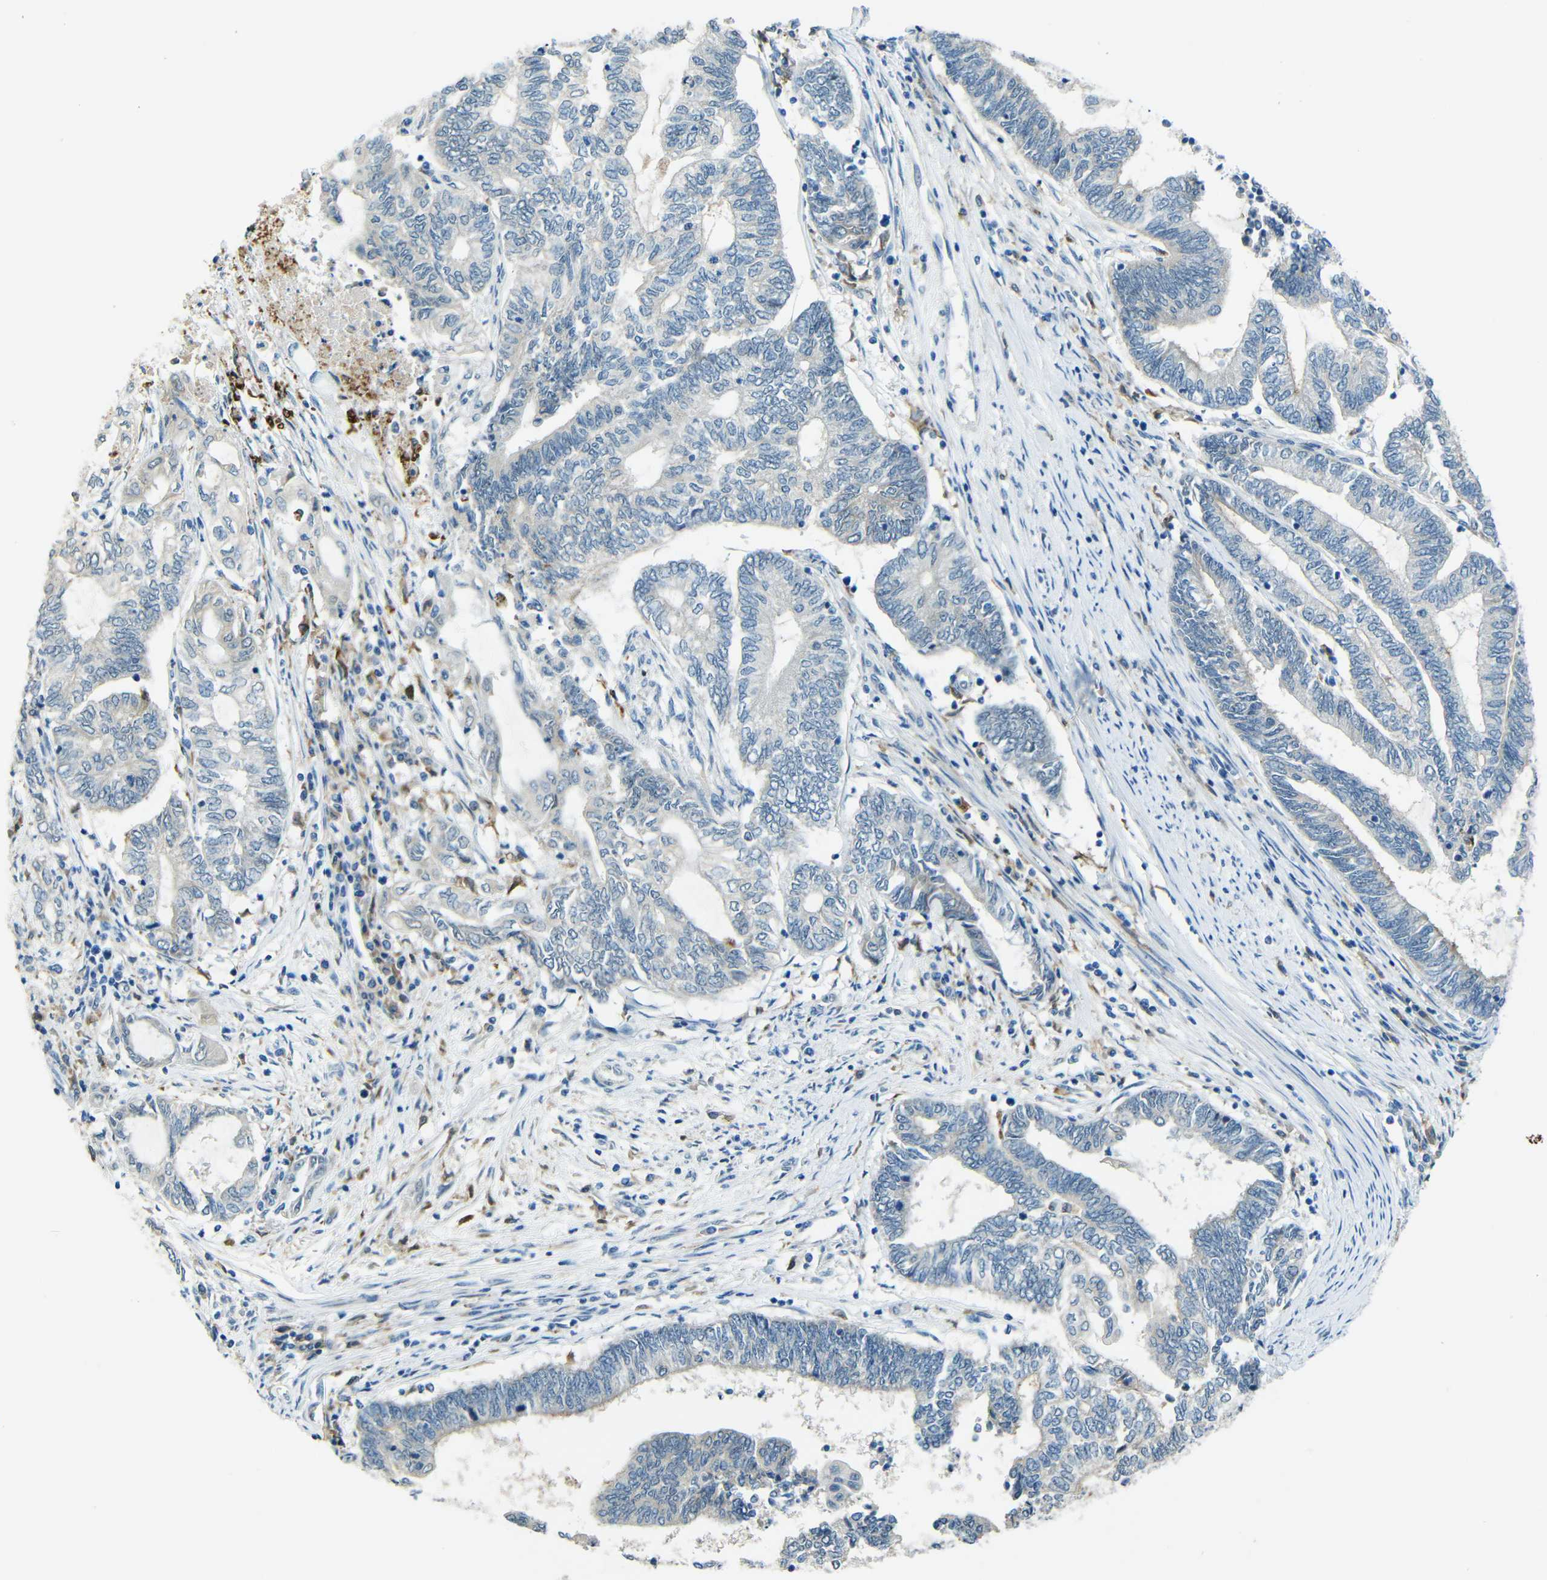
{"staining": {"intensity": "negative", "quantity": "none", "location": "none"}, "tissue": "endometrial cancer", "cell_type": "Tumor cells", "image_type": "cancer", "snomed": [{"axis": "morphology", "description": "Adenocarcinoma, NOS"}, {"axis": "topography", "description": "Uterus"}, {"axis": "topography", "description": "Endometrium"}], "caption": "Histopathology image shows no protein expression in tumor cells of endometrial cancer (adenocarcinoma) tissue.", "gene": "ANKRD22", "patient": {"sex": "female", "age": 70}}